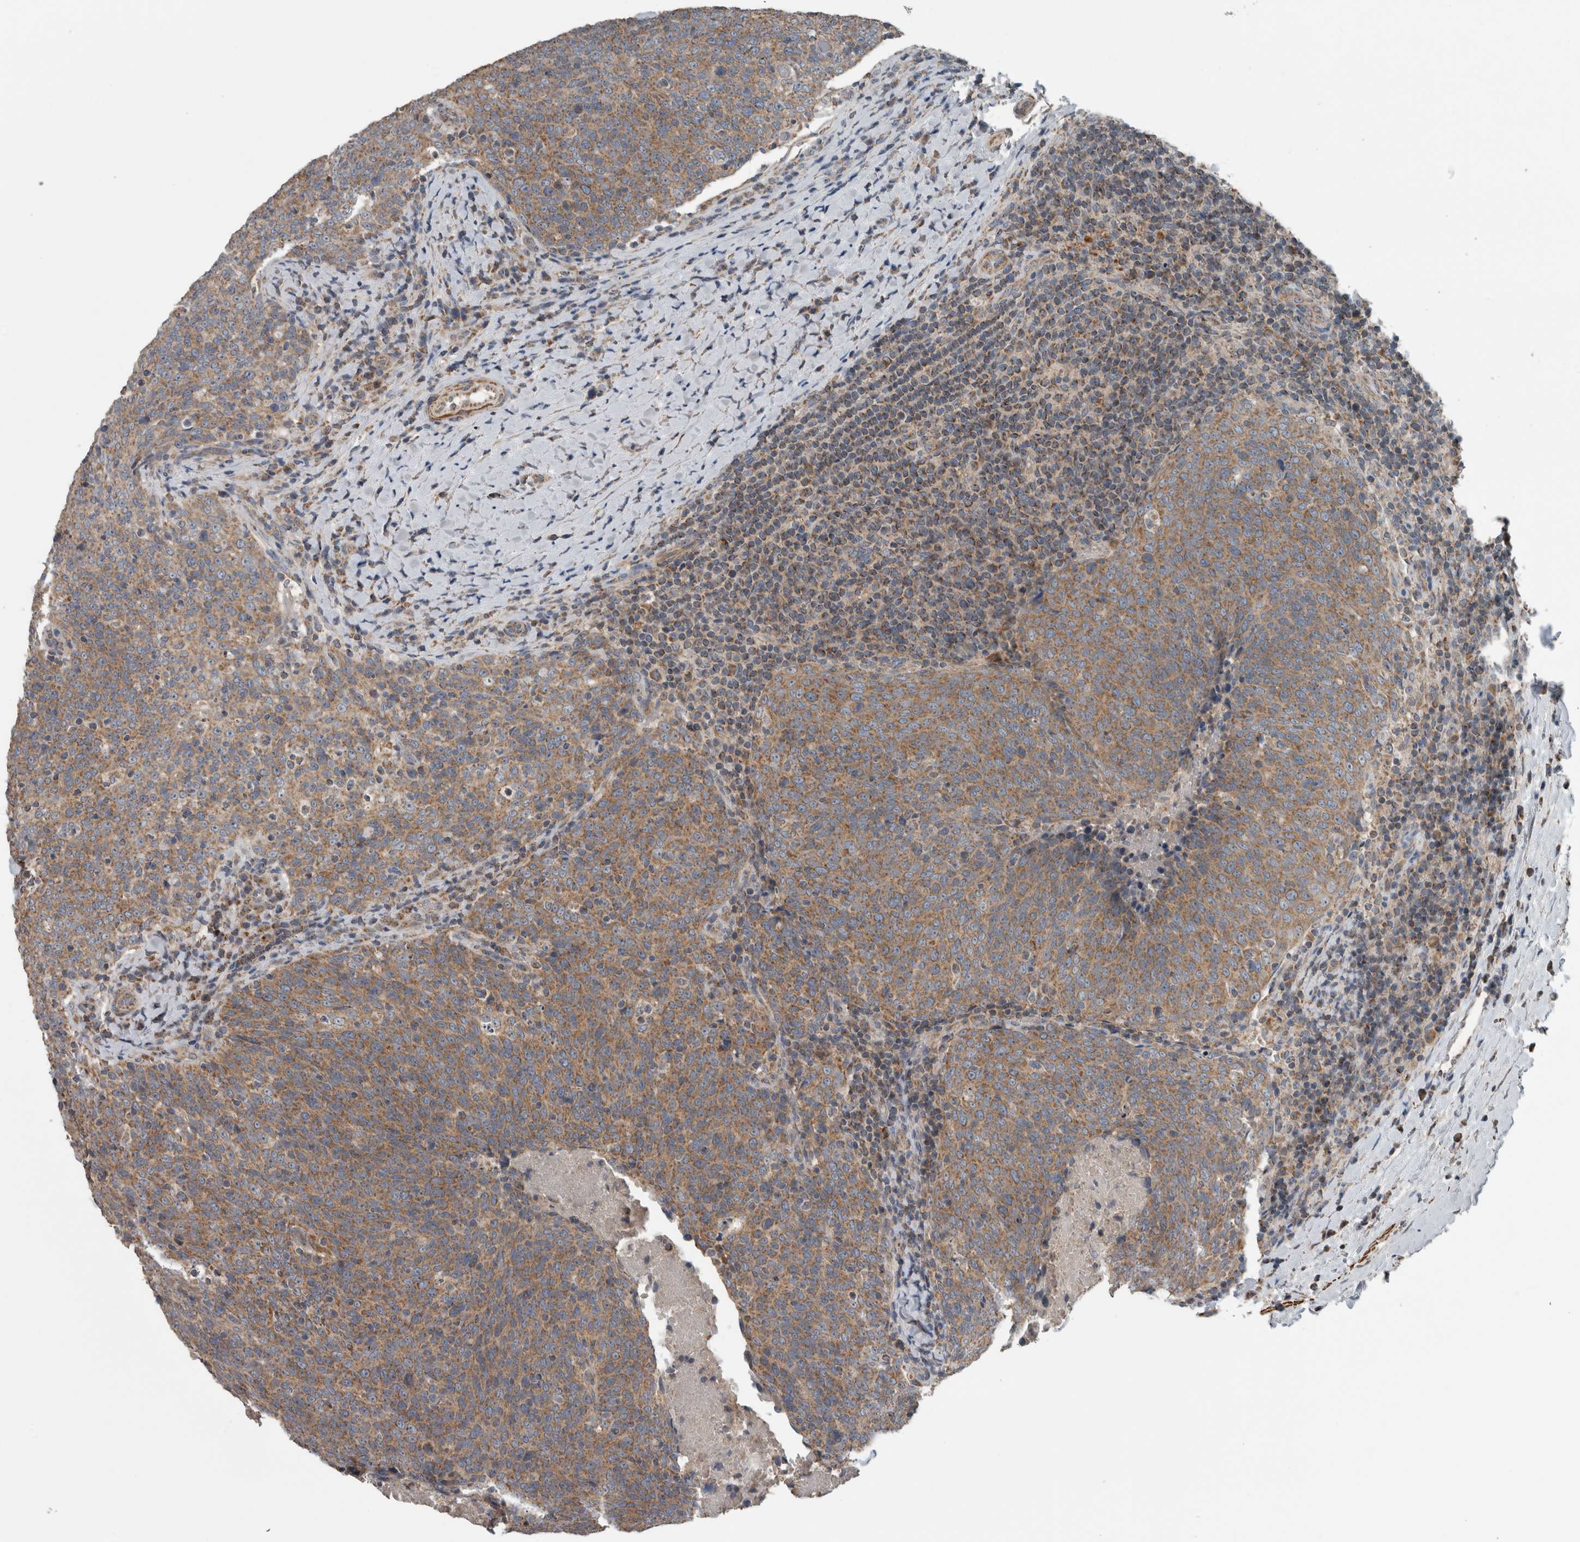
{"staining": {"intensity": "moderate", "quantity": ">75%", "location": "cytoplasmic/membranous"}, "tissue": "head and neck cancer", "cell_type": "Tumor cells", "image_type": "cancer", "snomed": [{"axis": "morphology", "description": "Squamous cell carcinoma, NOS"}, {"axis": "morphology", "description": "Squamous cell carcinoma, metastatic, NOS"}, {"axis": "topography", "description": "Lymph node"}, {"axis": "topography", "description": "Head-Neck"}], "caption": "This histopathology image reveals head and neck cancer stained with immunohistochemistry to label a protein in brown. The cytoplasmic/membranous of tumor cells show moderate positivity for the protein. Nuclei are counter-stained blue.", "gene": "ARMC1", "patient": {"sex": "male", "age": 62}}